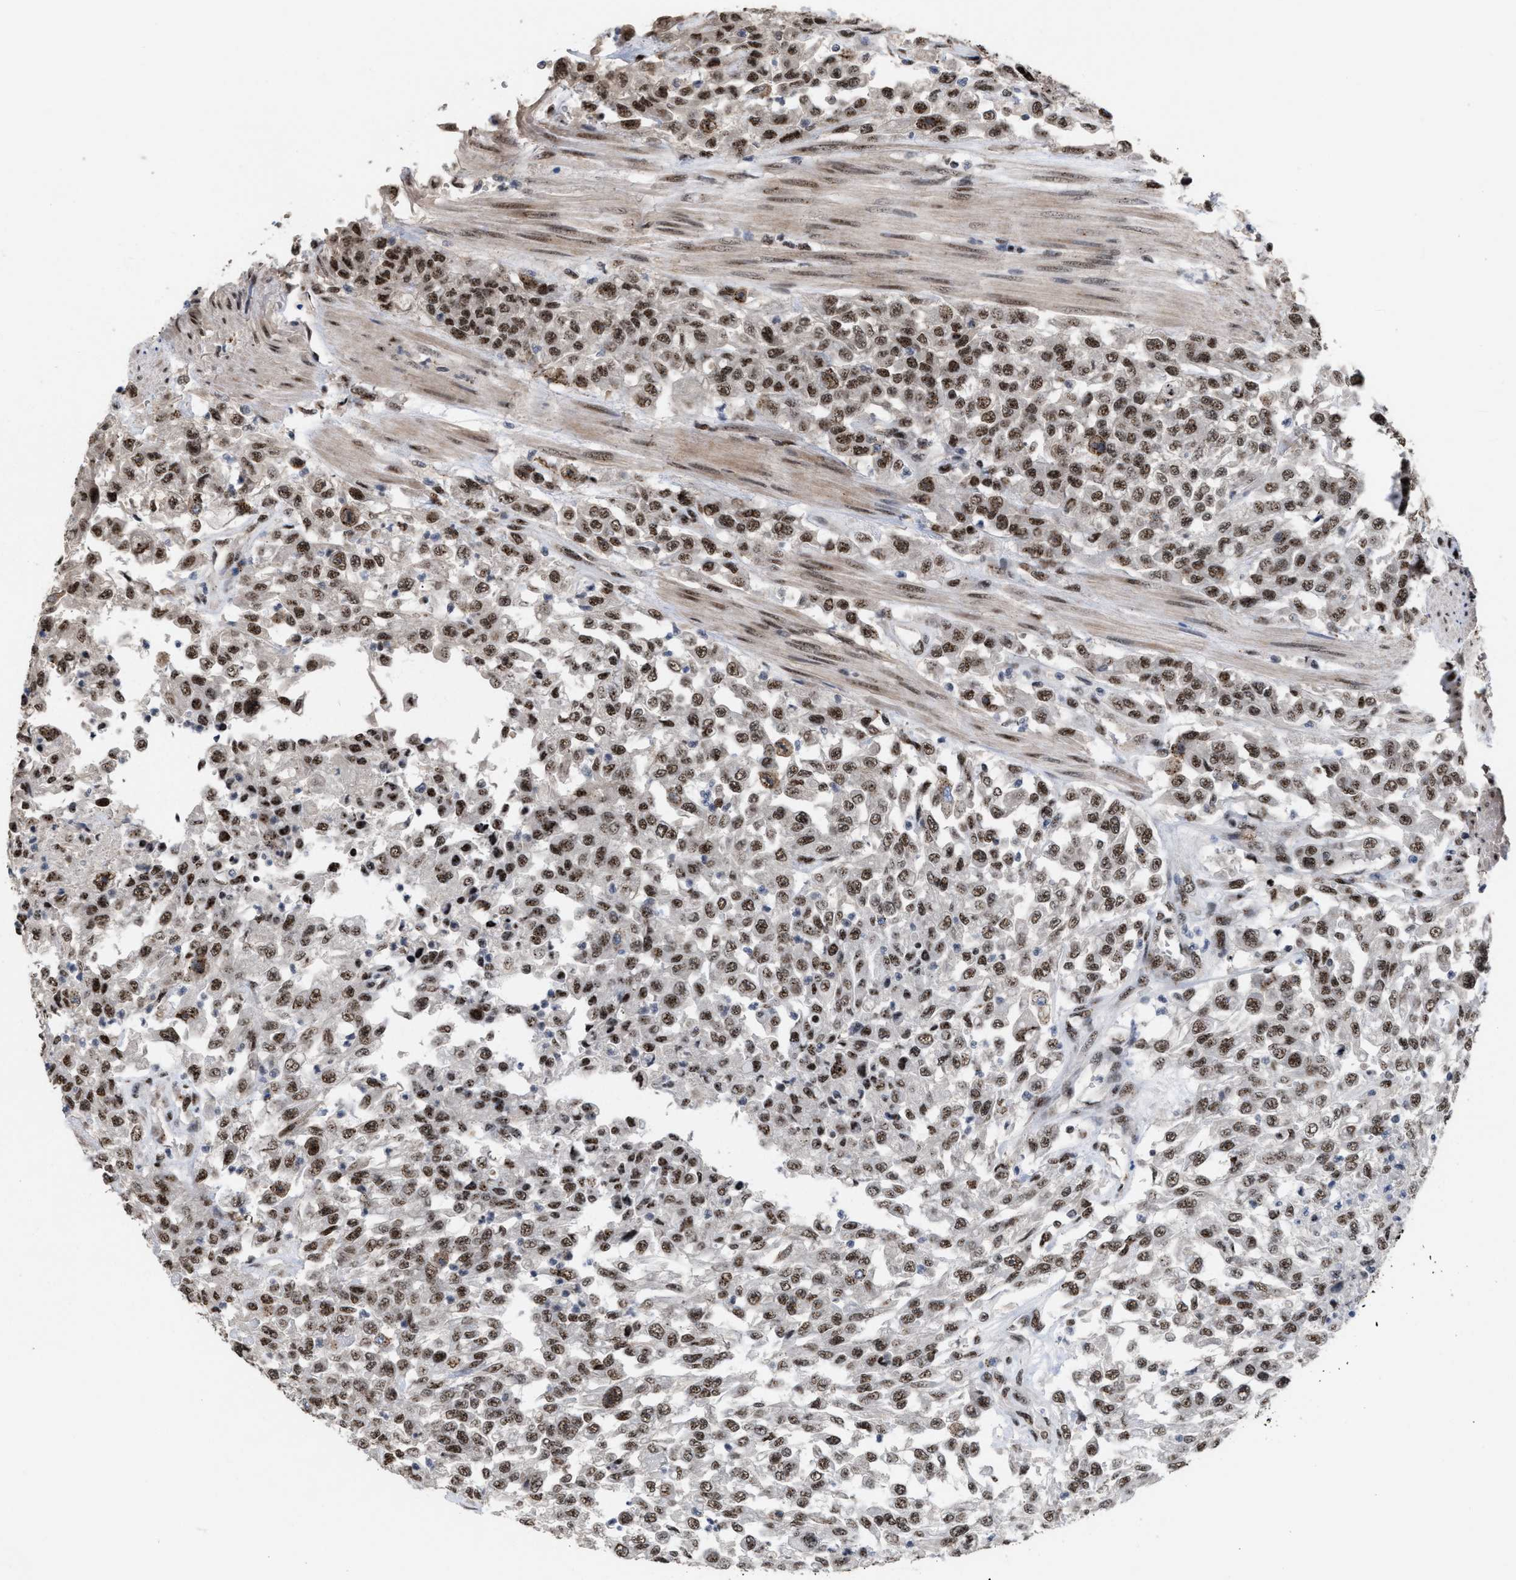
{"staining": {"intensity": "strong", "quantity": ">75%", "location": "nuclear"}, "tissue": "urothelial cancer", "cell_type": "Tumor cells", "image_type": "cancer", "snomed": [{"axis": "morphology", "description": "Urothelial carcinoma, High grade"}, {"axis": "topography", "description": "Urinary bladder"}], "caption": "Brown immunohistochemical staining in human urothelial cancer exhibits strong nuclear staining in approximately >75% of tumor cells.", "gene": "EIF4A3", "patient": {"sex": "male", "age": 46}}